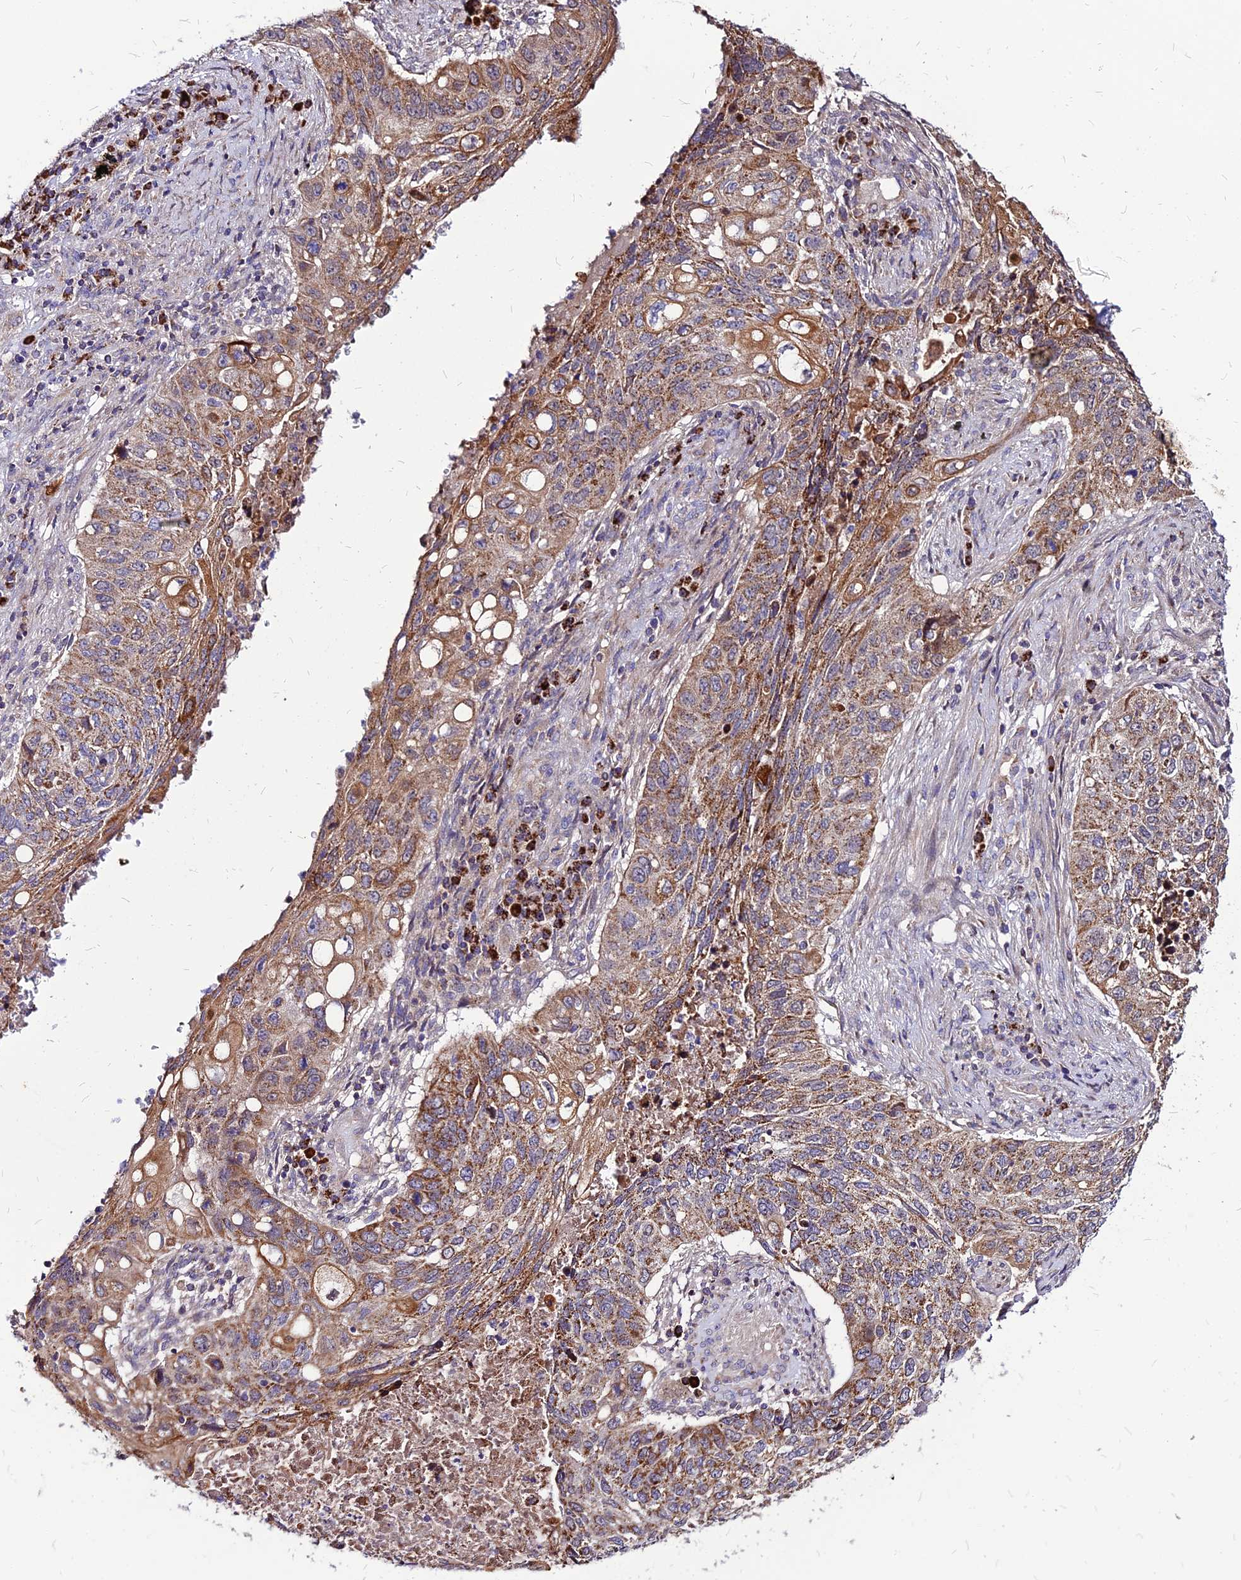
{"staining": {"intensity": "moderate", "quantity": ">75%", "location": "cytoplasmic/membranous"}, "tissue": "lung cancer", "cell_type": "Tumor cells", "image_type": "cancer", "snomed": [{"axis": "morphology", "description": "Squamous cell carcinoma, NOS"}, {"axis": "topography", "description": "Lung"}], "caption": "IHC photomicrograph of human lung squamous cell carcinoma stained for a protein (brown), which demonstrates medium levels of moderate cytoplasmic/membranous expression in about >75% of tumor cells.", "gene": "ECI1", "patient": {"sex": "female", "age": 63}}